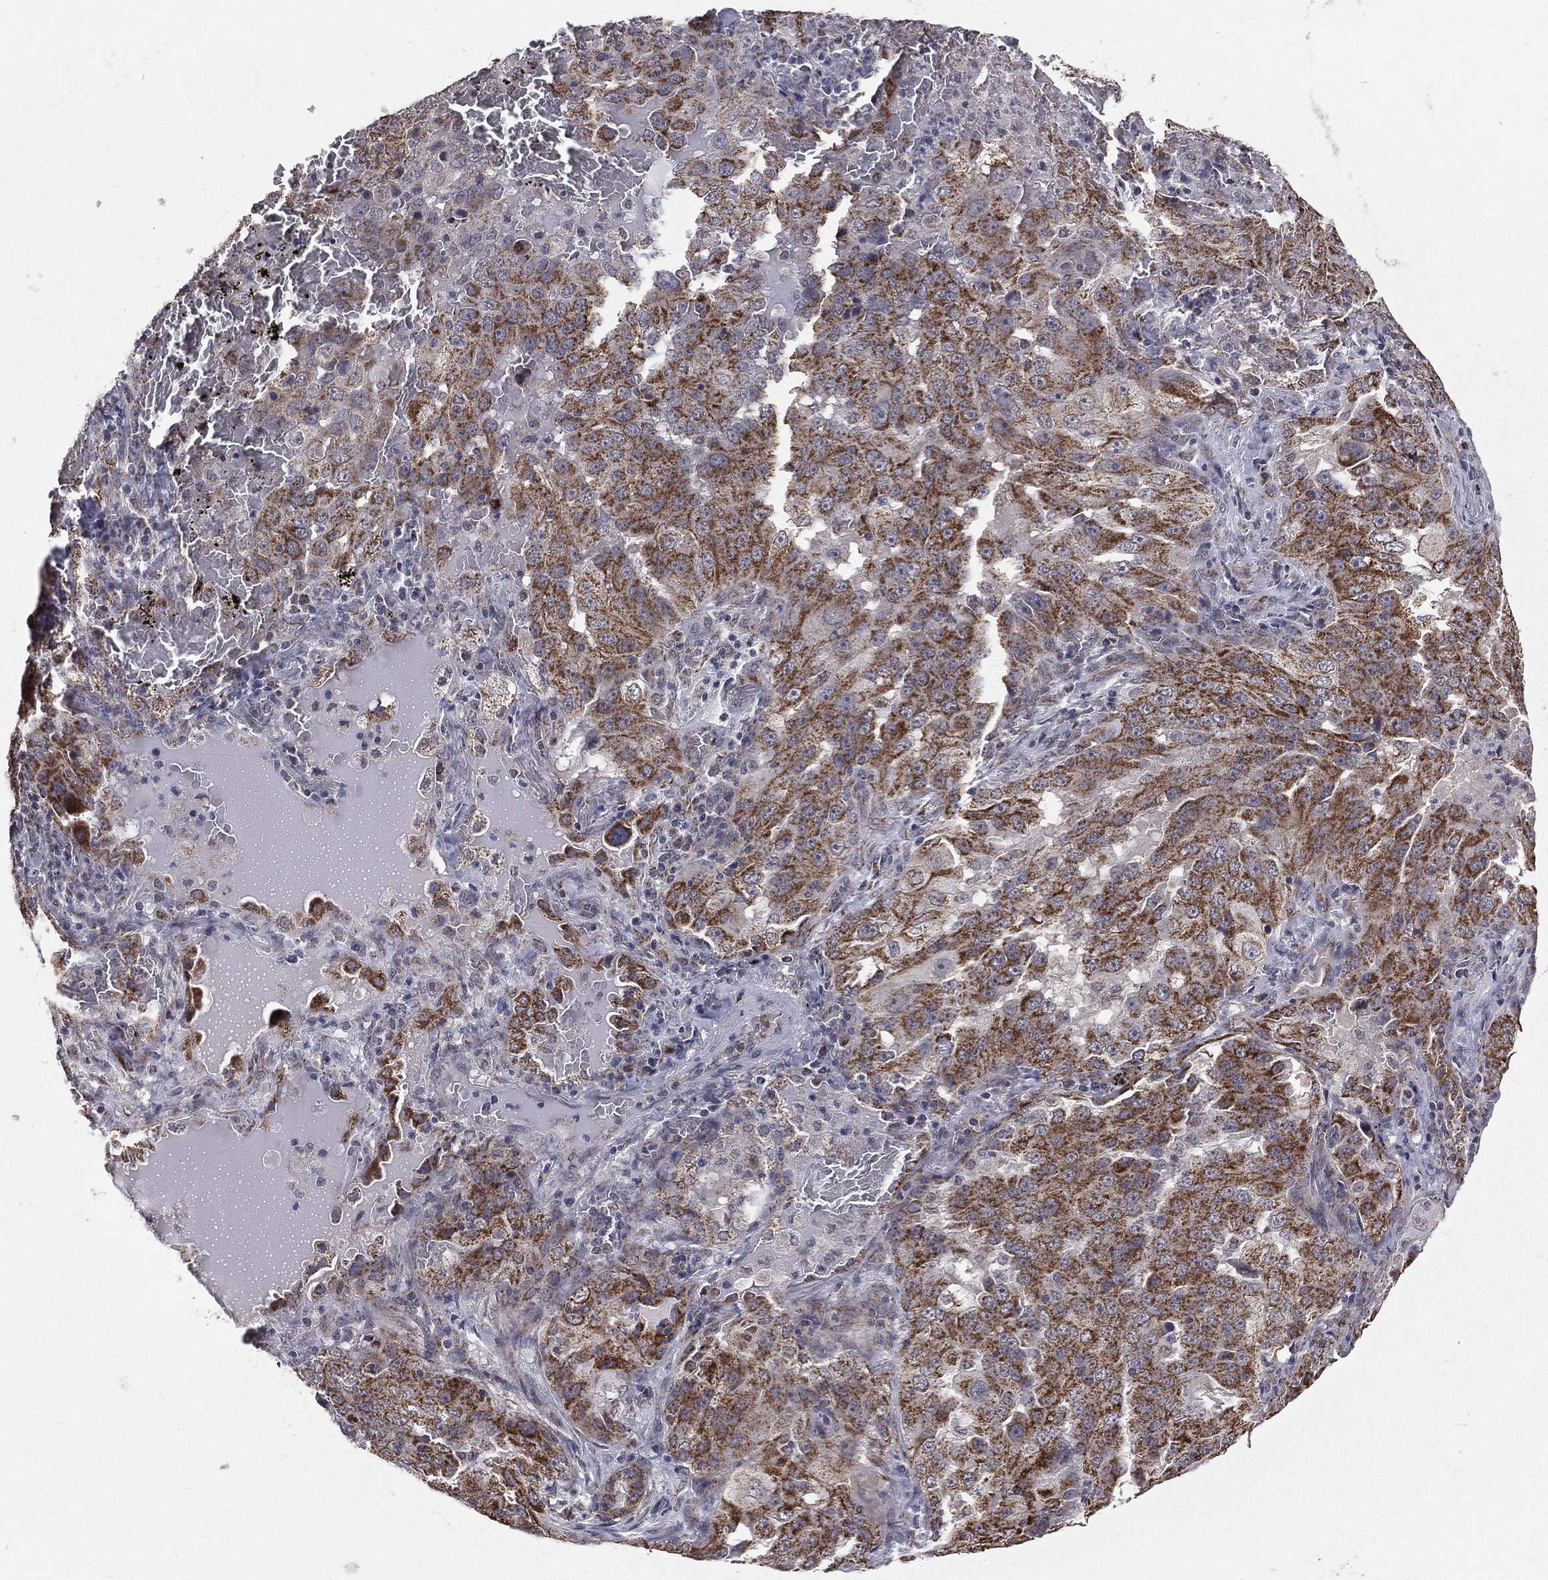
{"staining": {"intensity": "strong", "quantity": ">75%", "location": "cytoplasmic/membranous"}, "tissue": "lung cancer", "cell_type": "Tumor cells", "image_type": "cancer", "snomed": [{"axis": "morphology", "description": "Adenocarcinoma, NOS"}, {"axis": "topography", "description": "Lung"}], "caption": "A high-resolution micrograph shows immunohistochemistry (IHC) staining of adenocarcinoma (lung), which displays strong cytoplasmic/membranous staining in approximately >75% of tumor cells.", "gene": "MRPL46", "patient": {"sex": "female", "age": 61}}